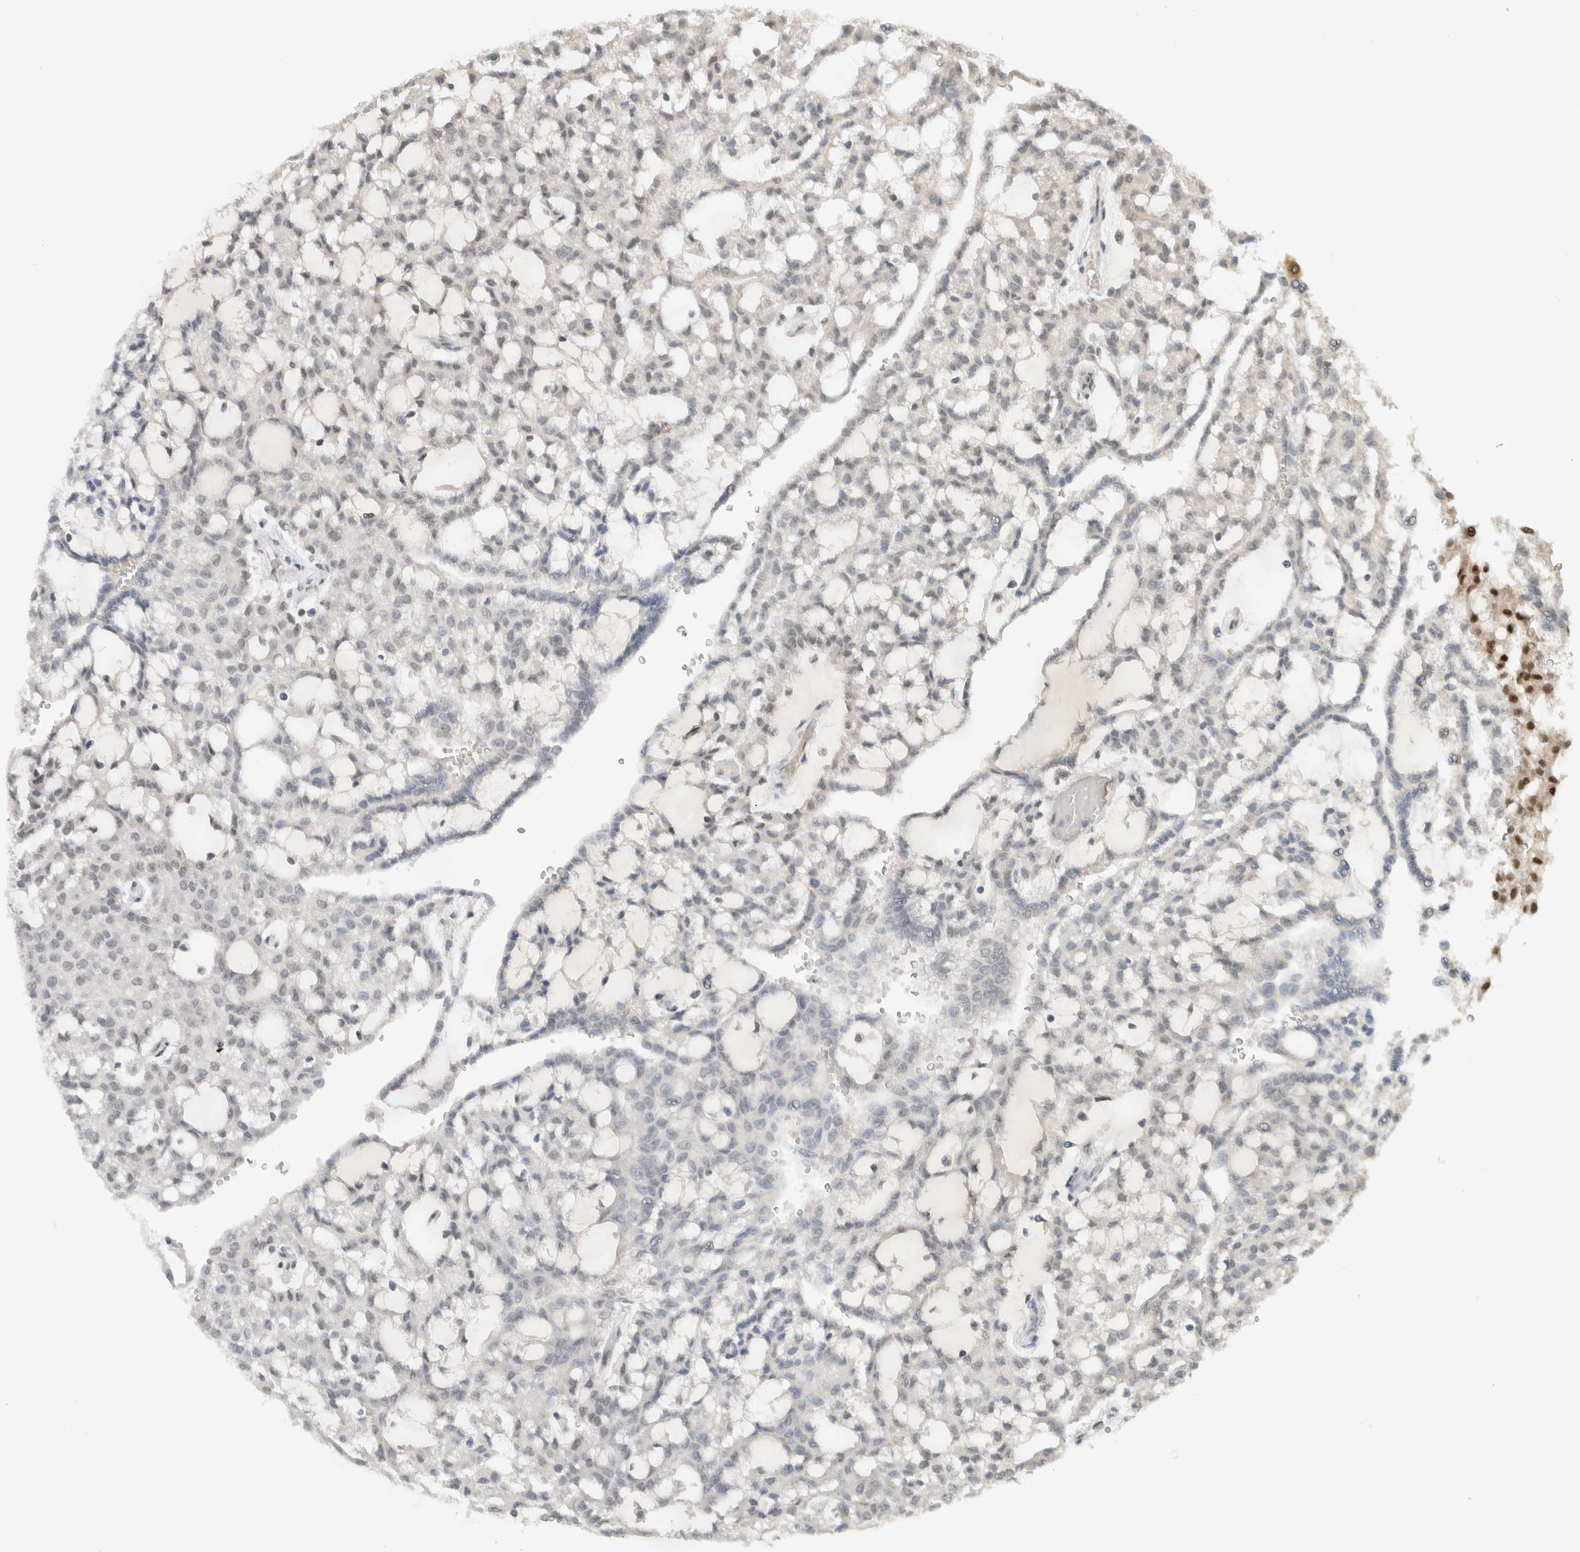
{"staining": {"intensity": "moderate", "quantity": "<25%", "location": "nuclear"}, "tissue": "renal cancer", "cell_type": "Tumor cells", "image_type": "cancer", "snomed": [{"axis": "morphology", "description": "Adenocarcinoma, NOS"}, {"axis": "topography", "description": "Kidney"}], "caption": "Immunohistochemical staining of renal cancer (adenocarcinoma) exhibits low levels of moderate nuclear protein expression in about <25% of tumor cells. The protein is shown in brown color, while the nuclei are stained blue.", "gene": "DDX42", "patient": {"sex": "male", "age": 63}}